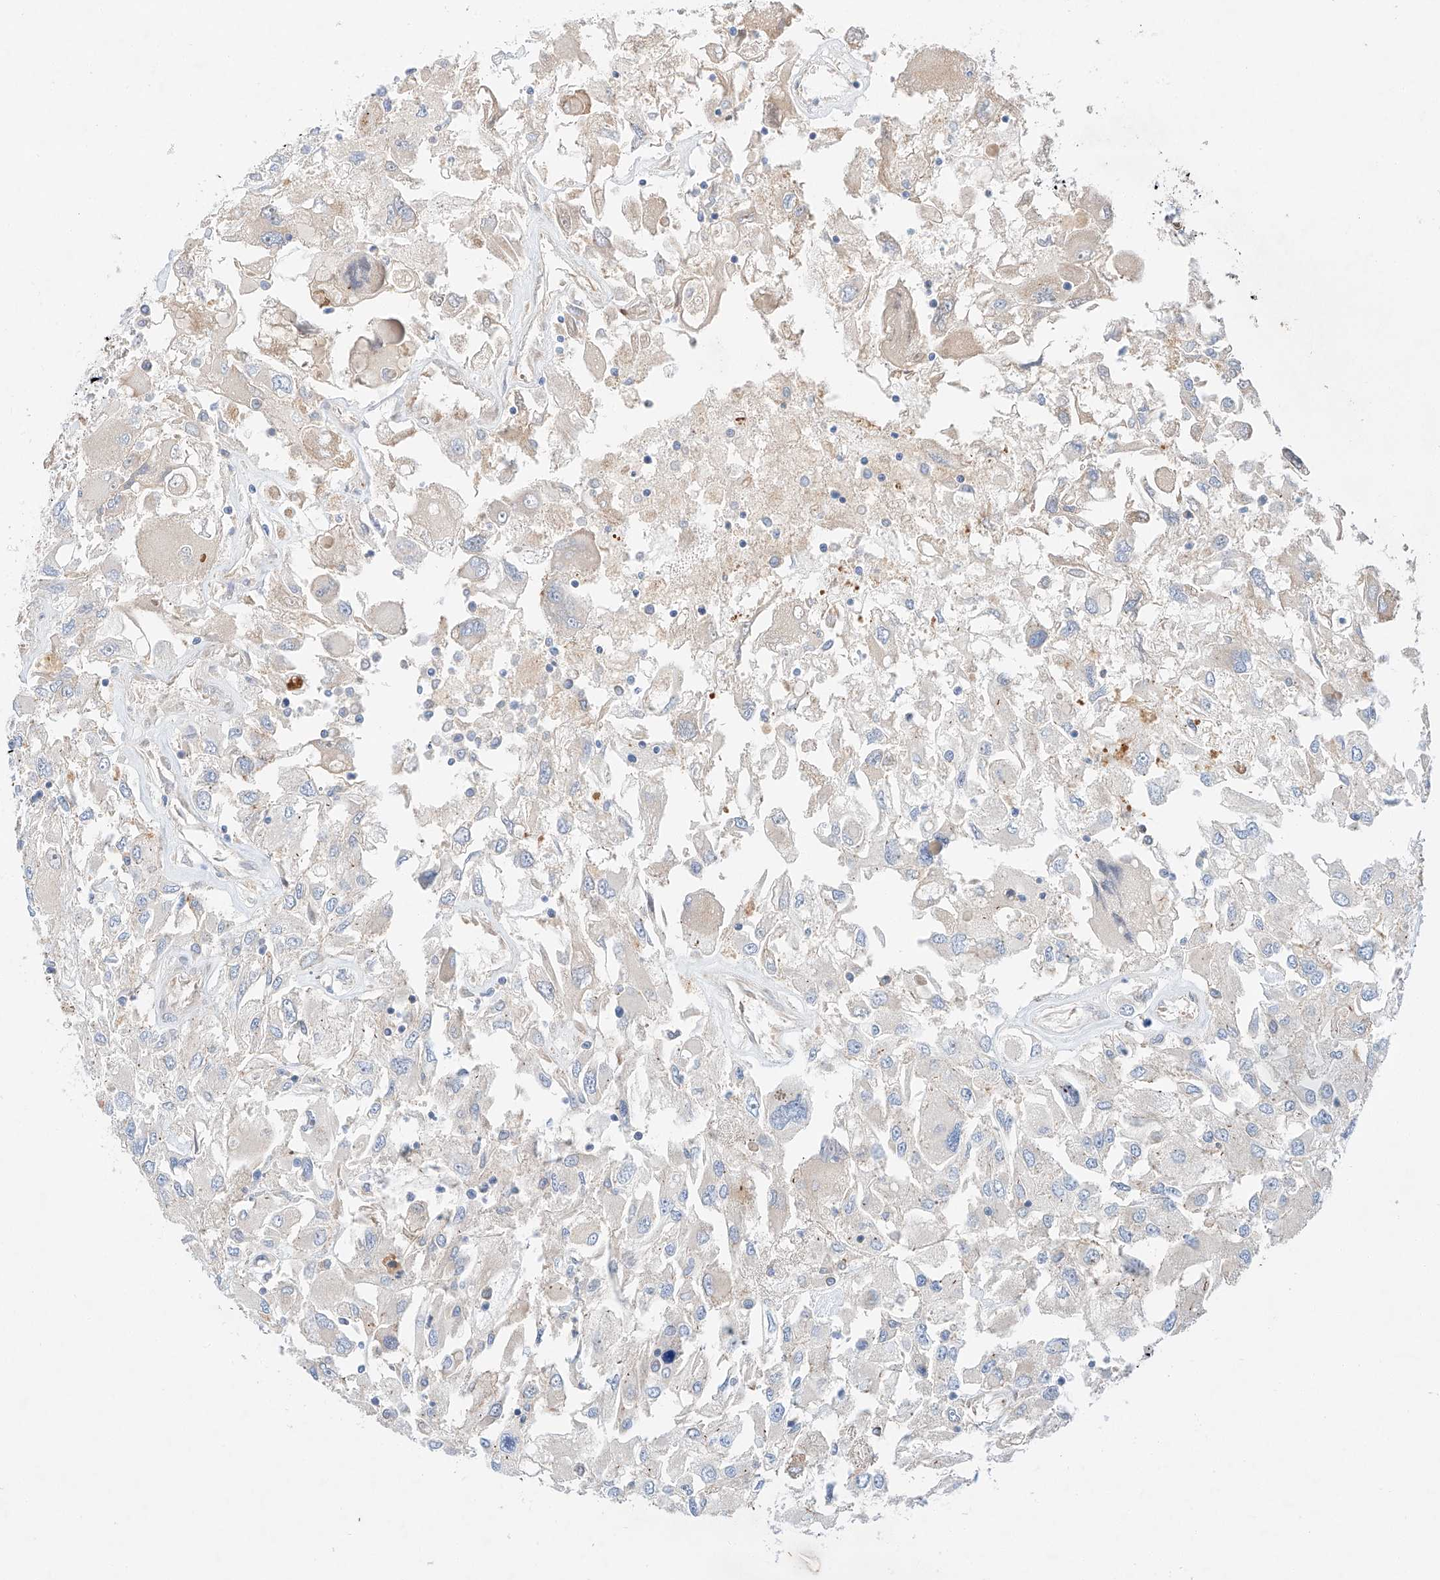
{"staining": {"intensity": "negative", "quantity": "none", "location": "none"}, "tissue": "renal cancer", "cell_type": "Tumor cells", "image_type": "cancer", "snomed": [{"axis": "morphology", "description": "Adenocarcinoma, NOS"}, {"axis": "topography", "description": "Kidney"}], "caption": "This is an immunohistochemistry (IHC) micrograph of human renal cancer (adenocarcinoma). There is no staining in tumor cells.", "gene": "MINDY4", "patient": {"sex": "female", "age": 52}}